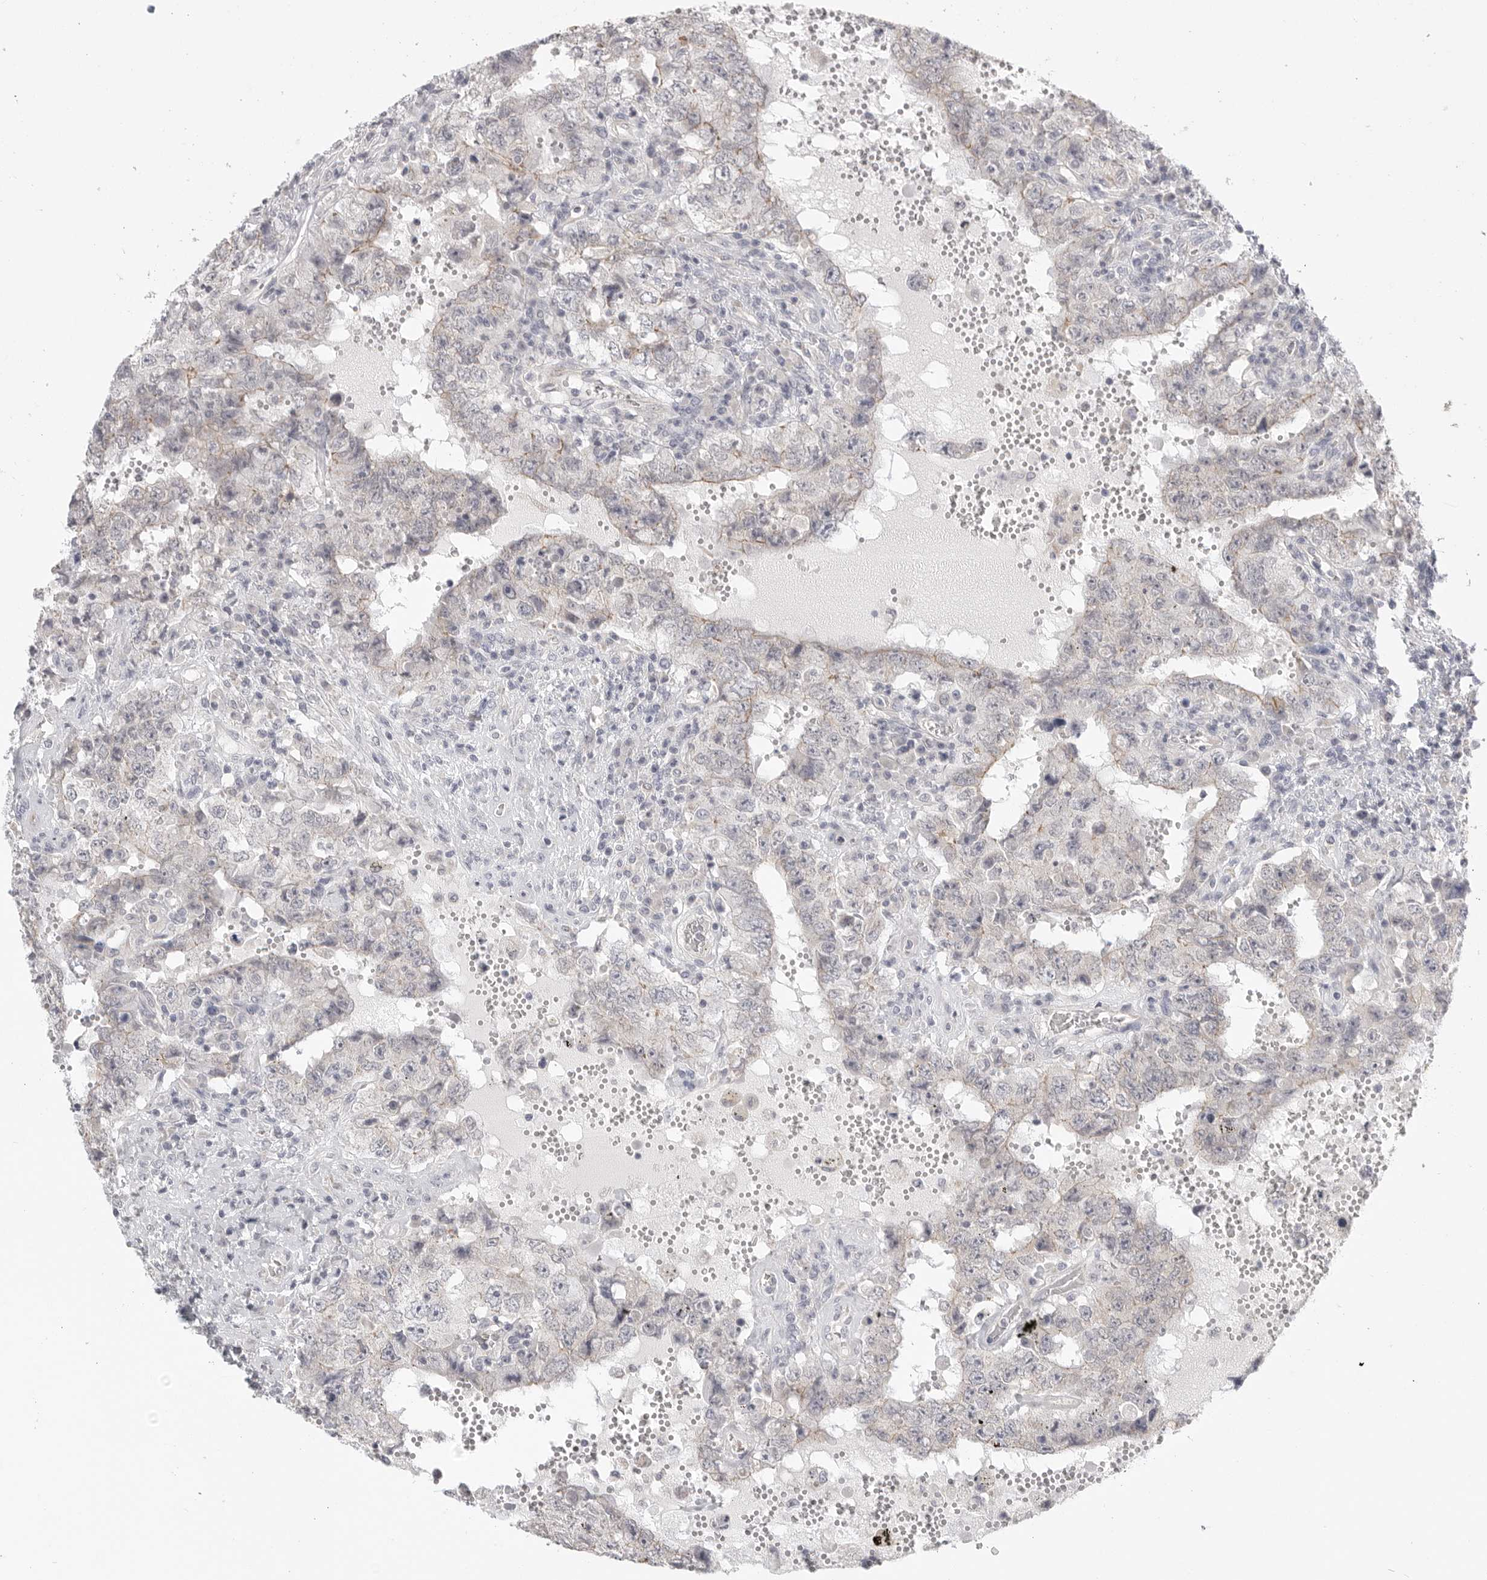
{"staining": {"intensity": "negative", "quantity": "none", "location": "none"}, "tissue": "testis cancer", "cell_type": "Tumor cells", "image_type": "cancer", "snomed": [{"axis": "morphology", "description": "Carcinoma, Embryonal, NOS"}, {"axis": "topography", "description": "Testis"}], "caption": "IHC micrograph of neoplastic tissue: embryonal carcinoma (testis) stained with DAB (3,3'-diaminobenzidine) displays no significant protein expression in tumor cells. (DAB IHC, high magnification).", "gene": "STAB2", "patient": {"sex": "male", "age": 26}}